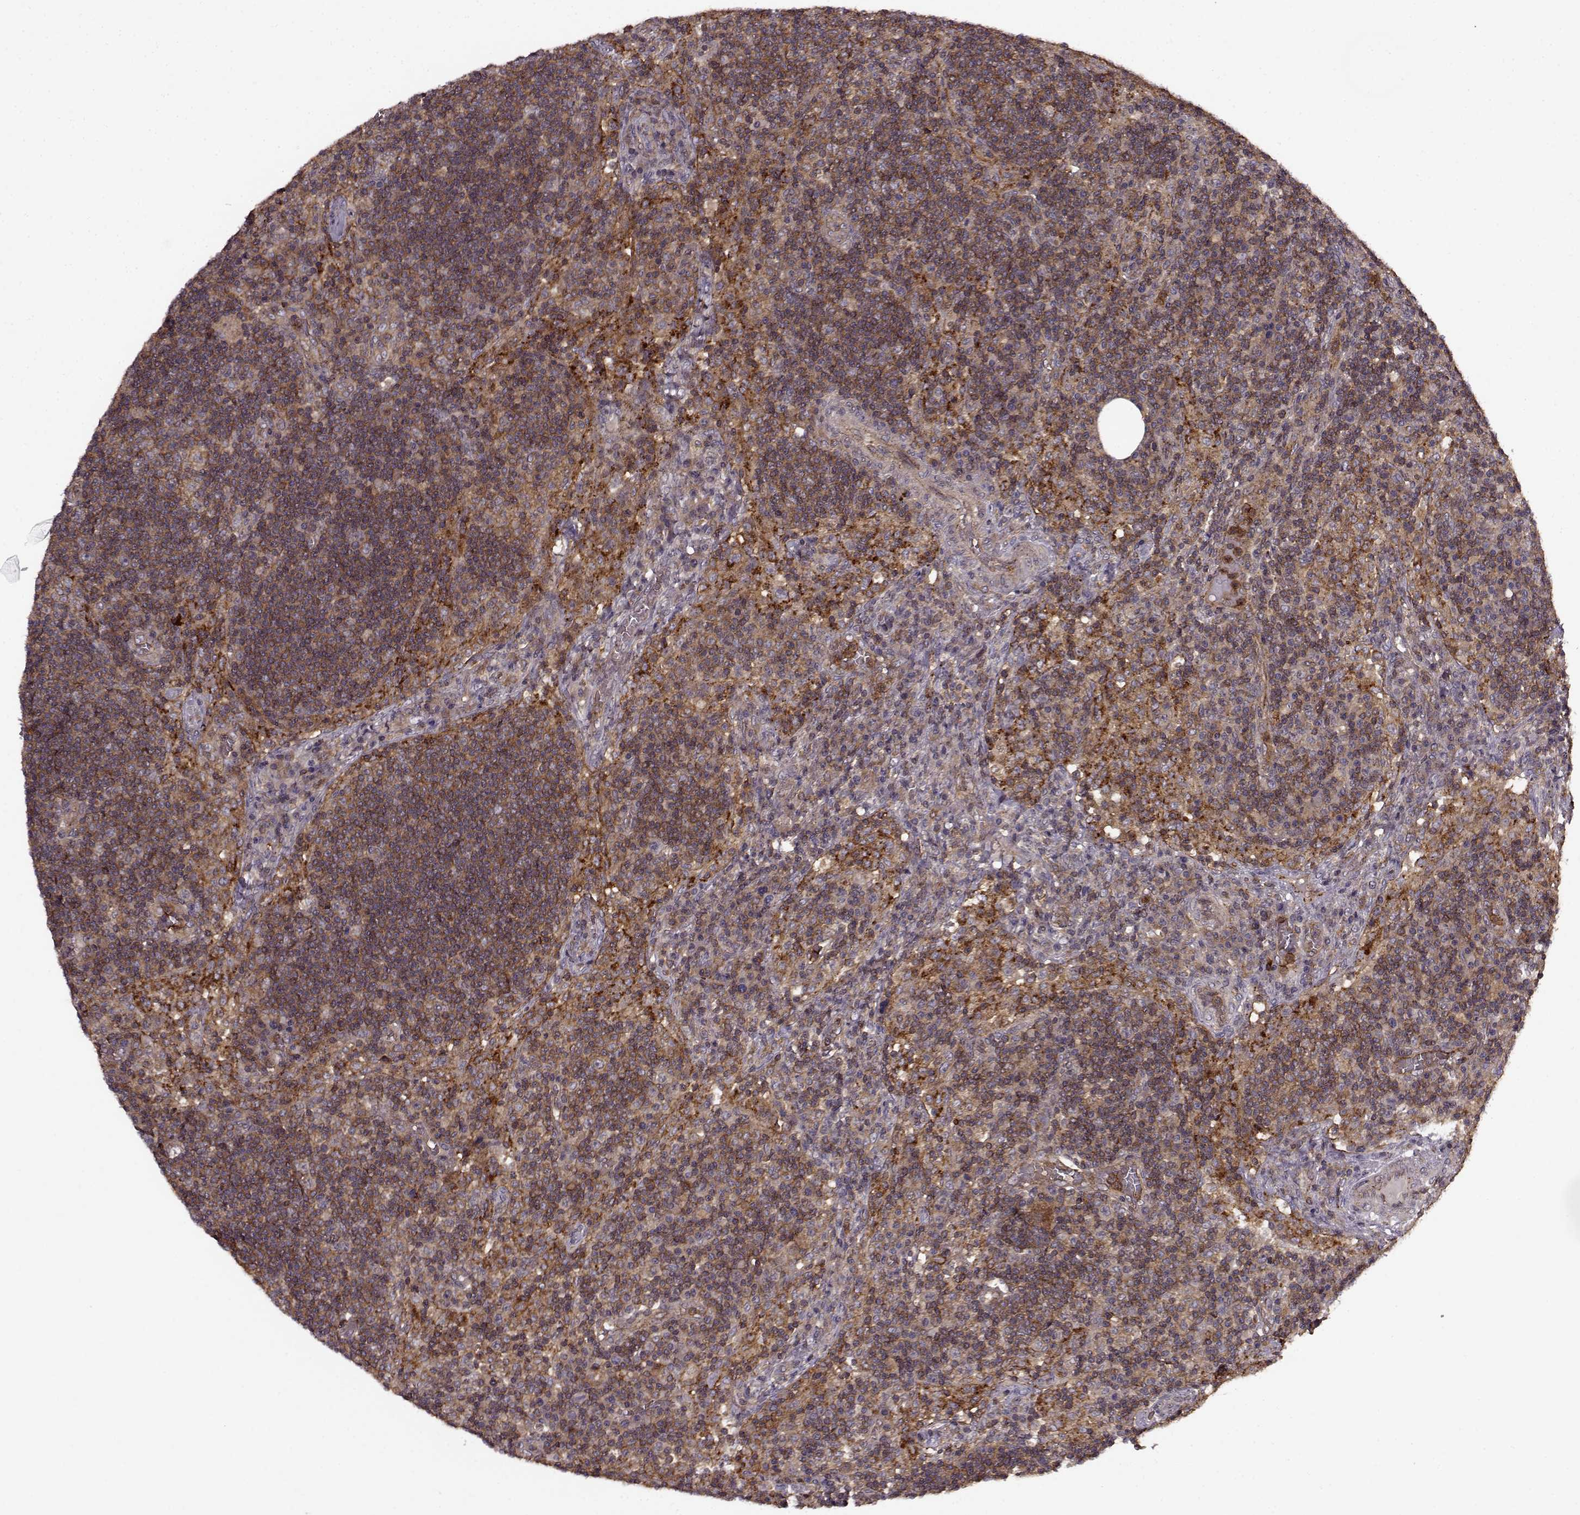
{"staining": {"intensity": "moderate", "quantity": ">75%", "location": "cytoplasmic/membranous"}, "tissue": "lymph node", "cell_type": "Germinal center cells", "image_type": "normal", "snomed": [{"axis": "morphology", "description": "Normal tissue, NOS"}, {"axis": "topography", "description": "Lymph node"}], "caption": "This is an image of IHC staining of normal lymph node, which shows moderate expression in the cytoplasmic/membranous of germinal center cells.", "gene": "IFRD2", "patient": {"sex": "male", "age": 63}}